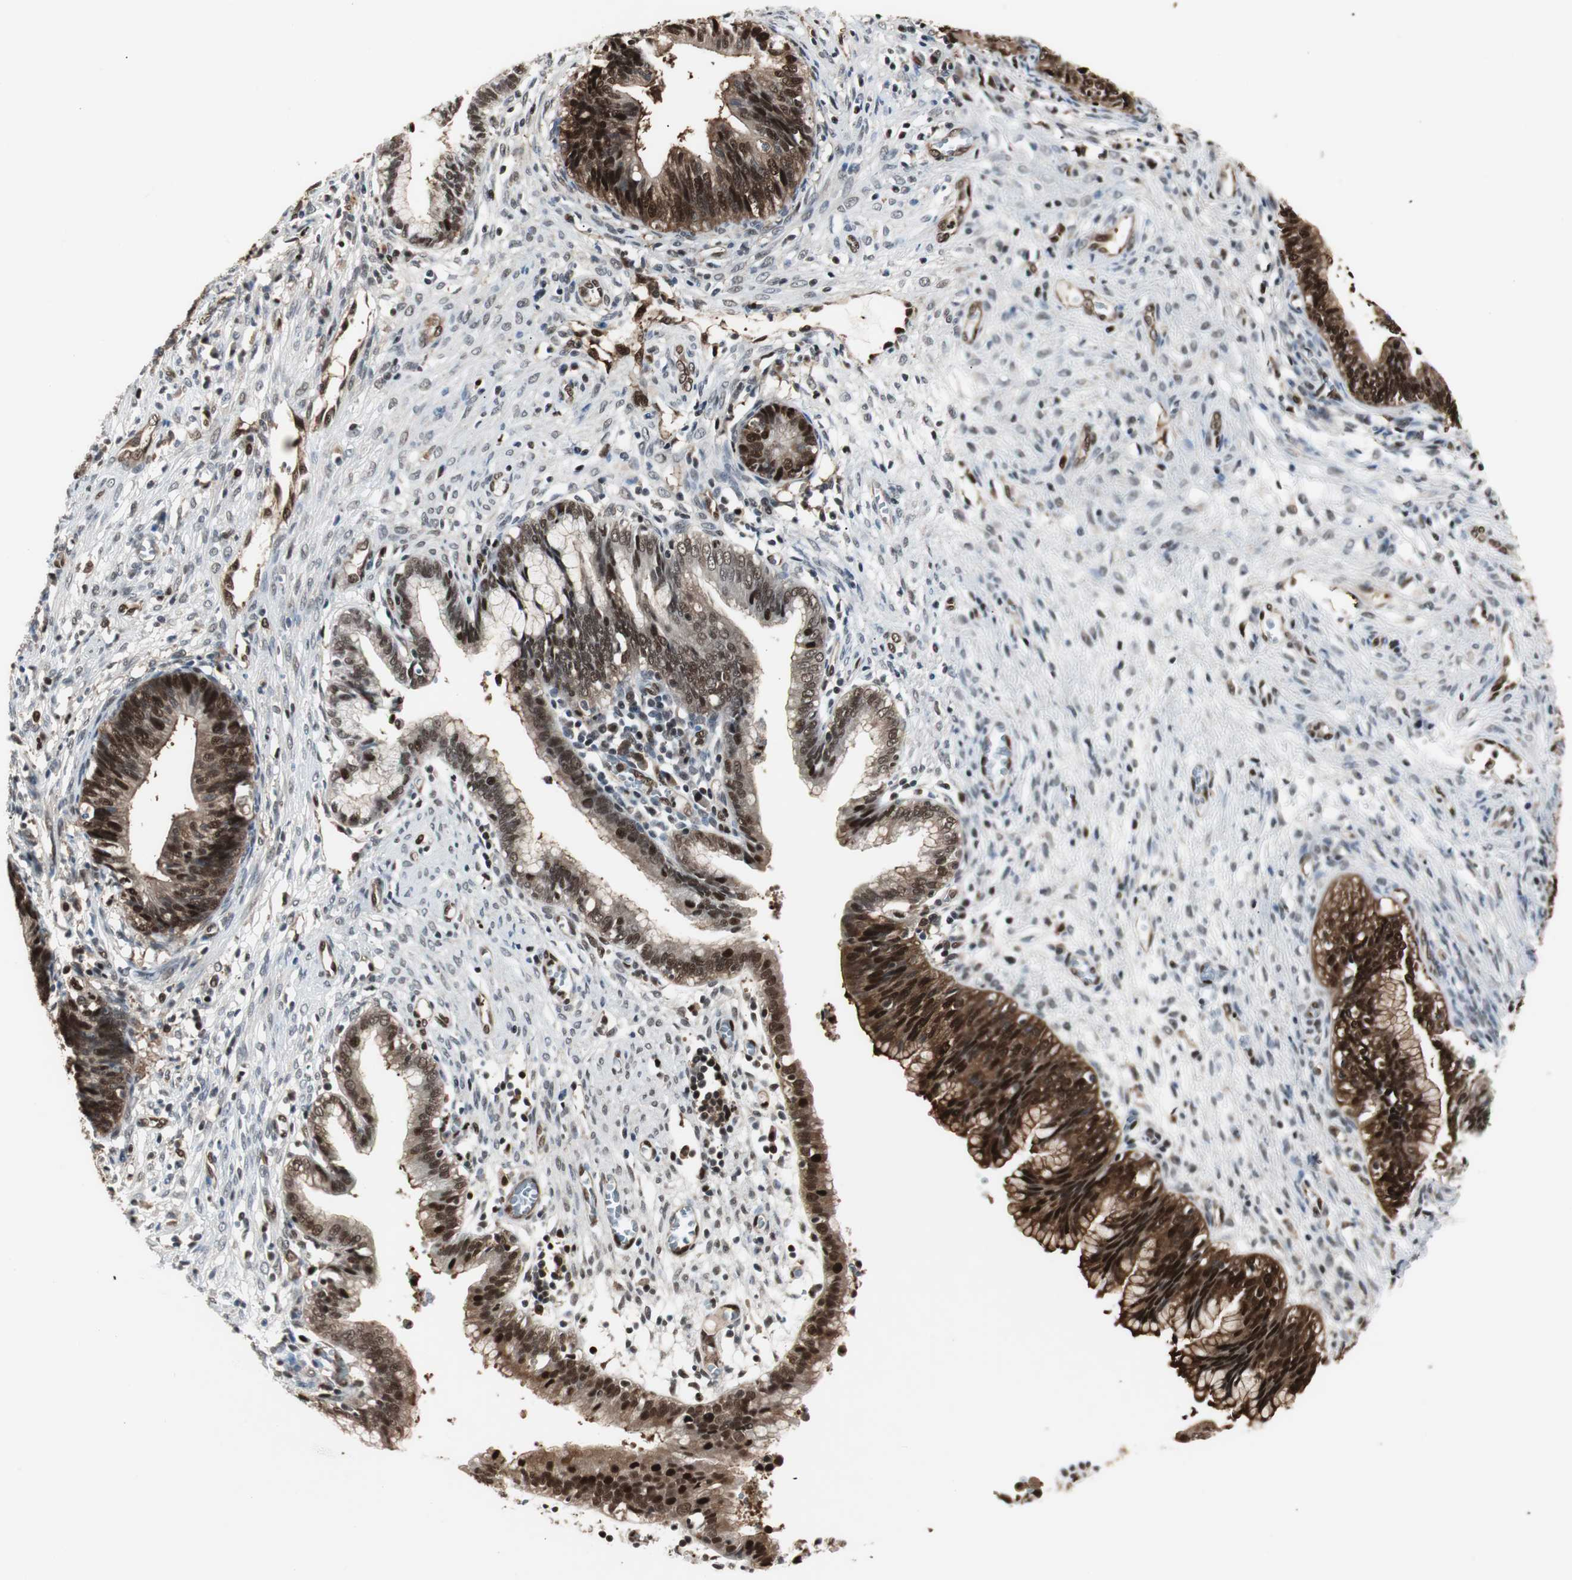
{"staining": {"intensity": "strong", "quantity": ">75%", "location": "cytoplasmic/membranous,nuclear"}, "tissue": "cervical cancer", "cell_type": "Tumor cells", "image_type": "cancer", "snomed": [{"axis": "morphology", "description": "Adenocarcinoma, NOS"}, {"axis": "topography", "description": "Cervix"}], "caption": "Protein expression analysis of cervical cancer demonstrates strong cytoplasmic/membranous and nuclear expression in about >75% of tumor cells.", "gene": "ACLY", "patient": {"sex": "female", "age": 44}}